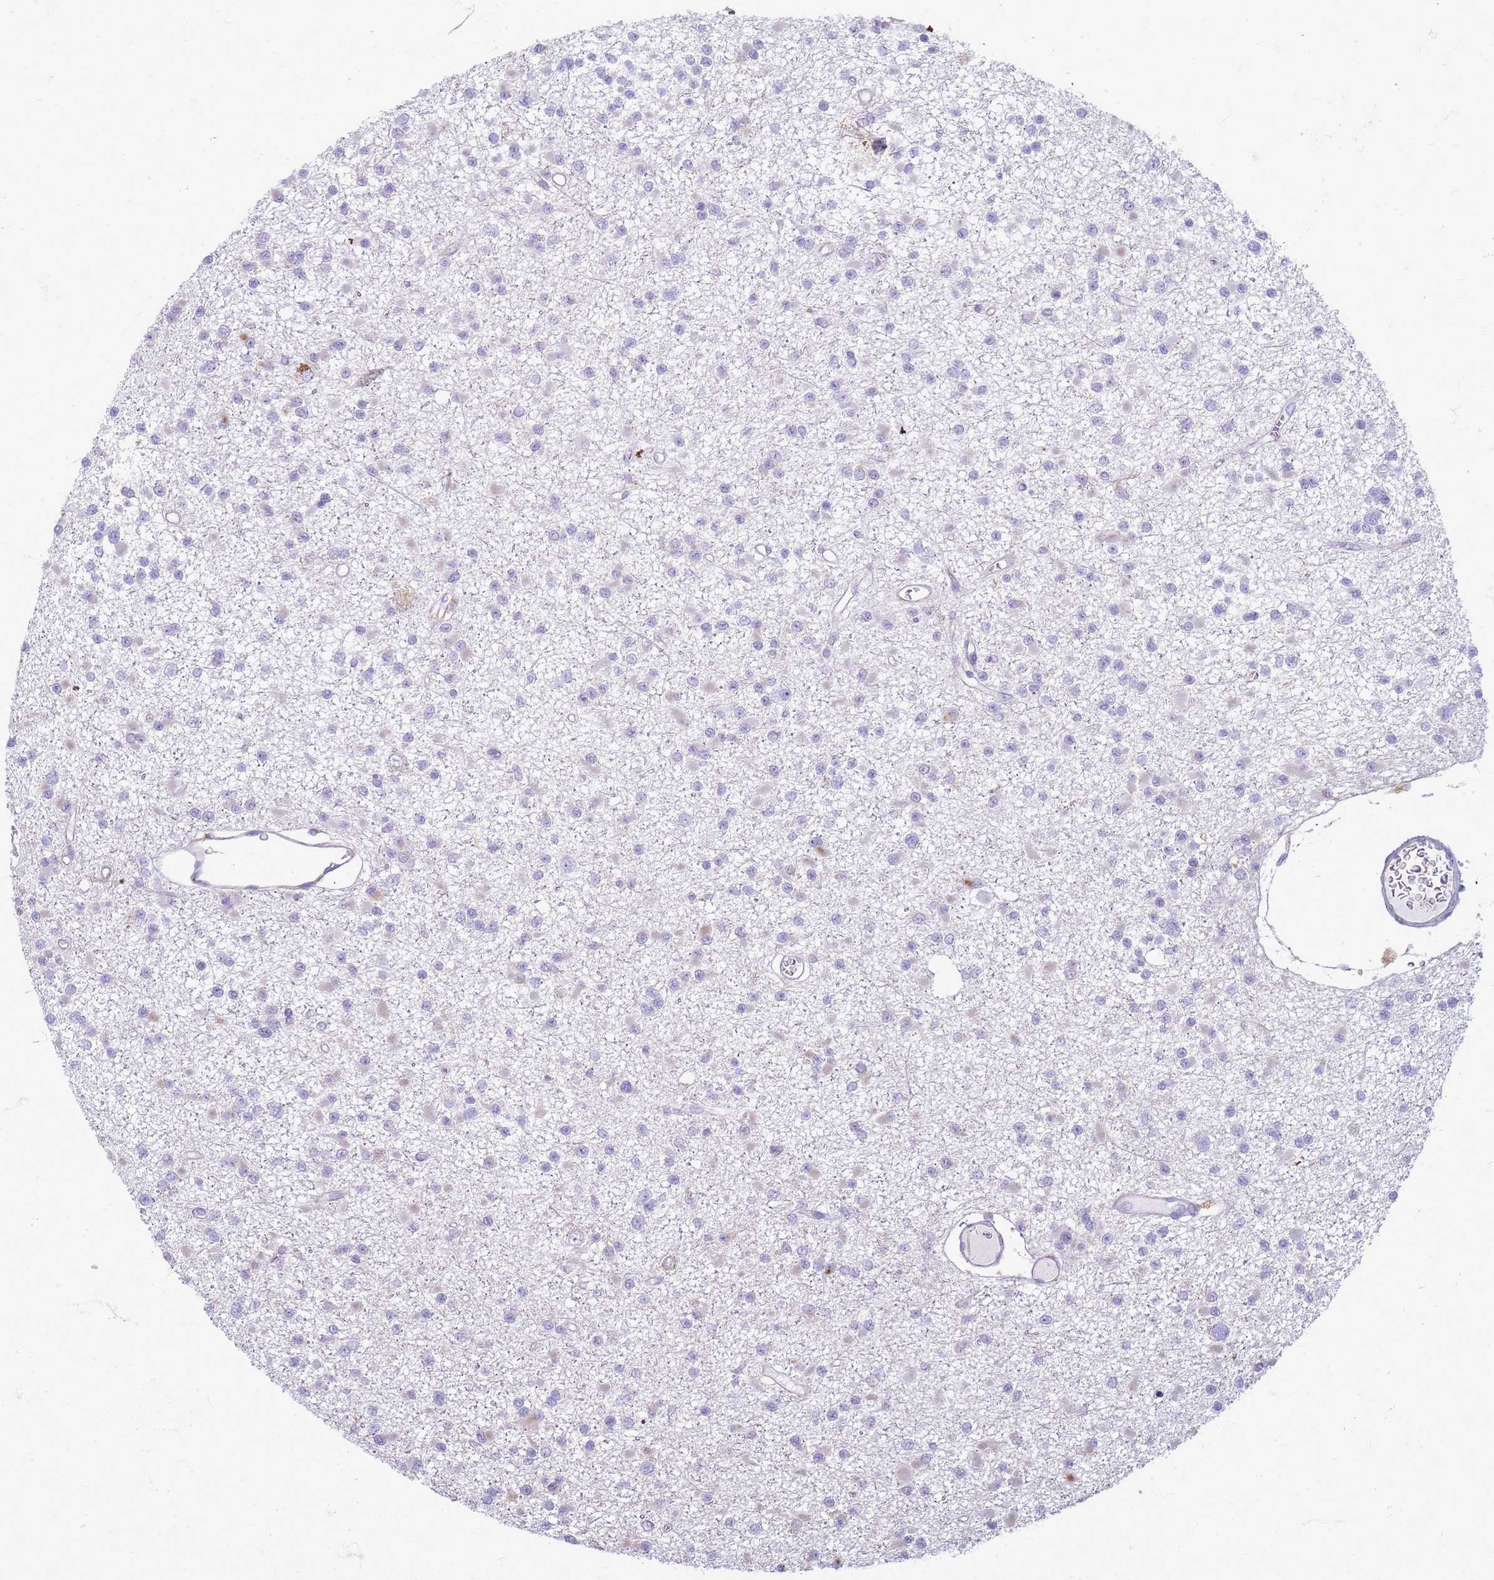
{"staining": {"intensity": "weak", "quantity": "<25%", "location": "cytoplasmic/membranous"}, "tissue": "glioma", "cell_type": "Tumor cells", "image_type": "cancer", "snomed": [{"axis": "morphology", "description": "Glioma, malignant, Low grade"}, {"axis": "topography", "description": "Brain"}], "caption": "Immunohistochemistry of glioma exhibits no positivity in tumor cells.", "gene": "PDK3", "patient": {"sex": "female", "age": 22}}